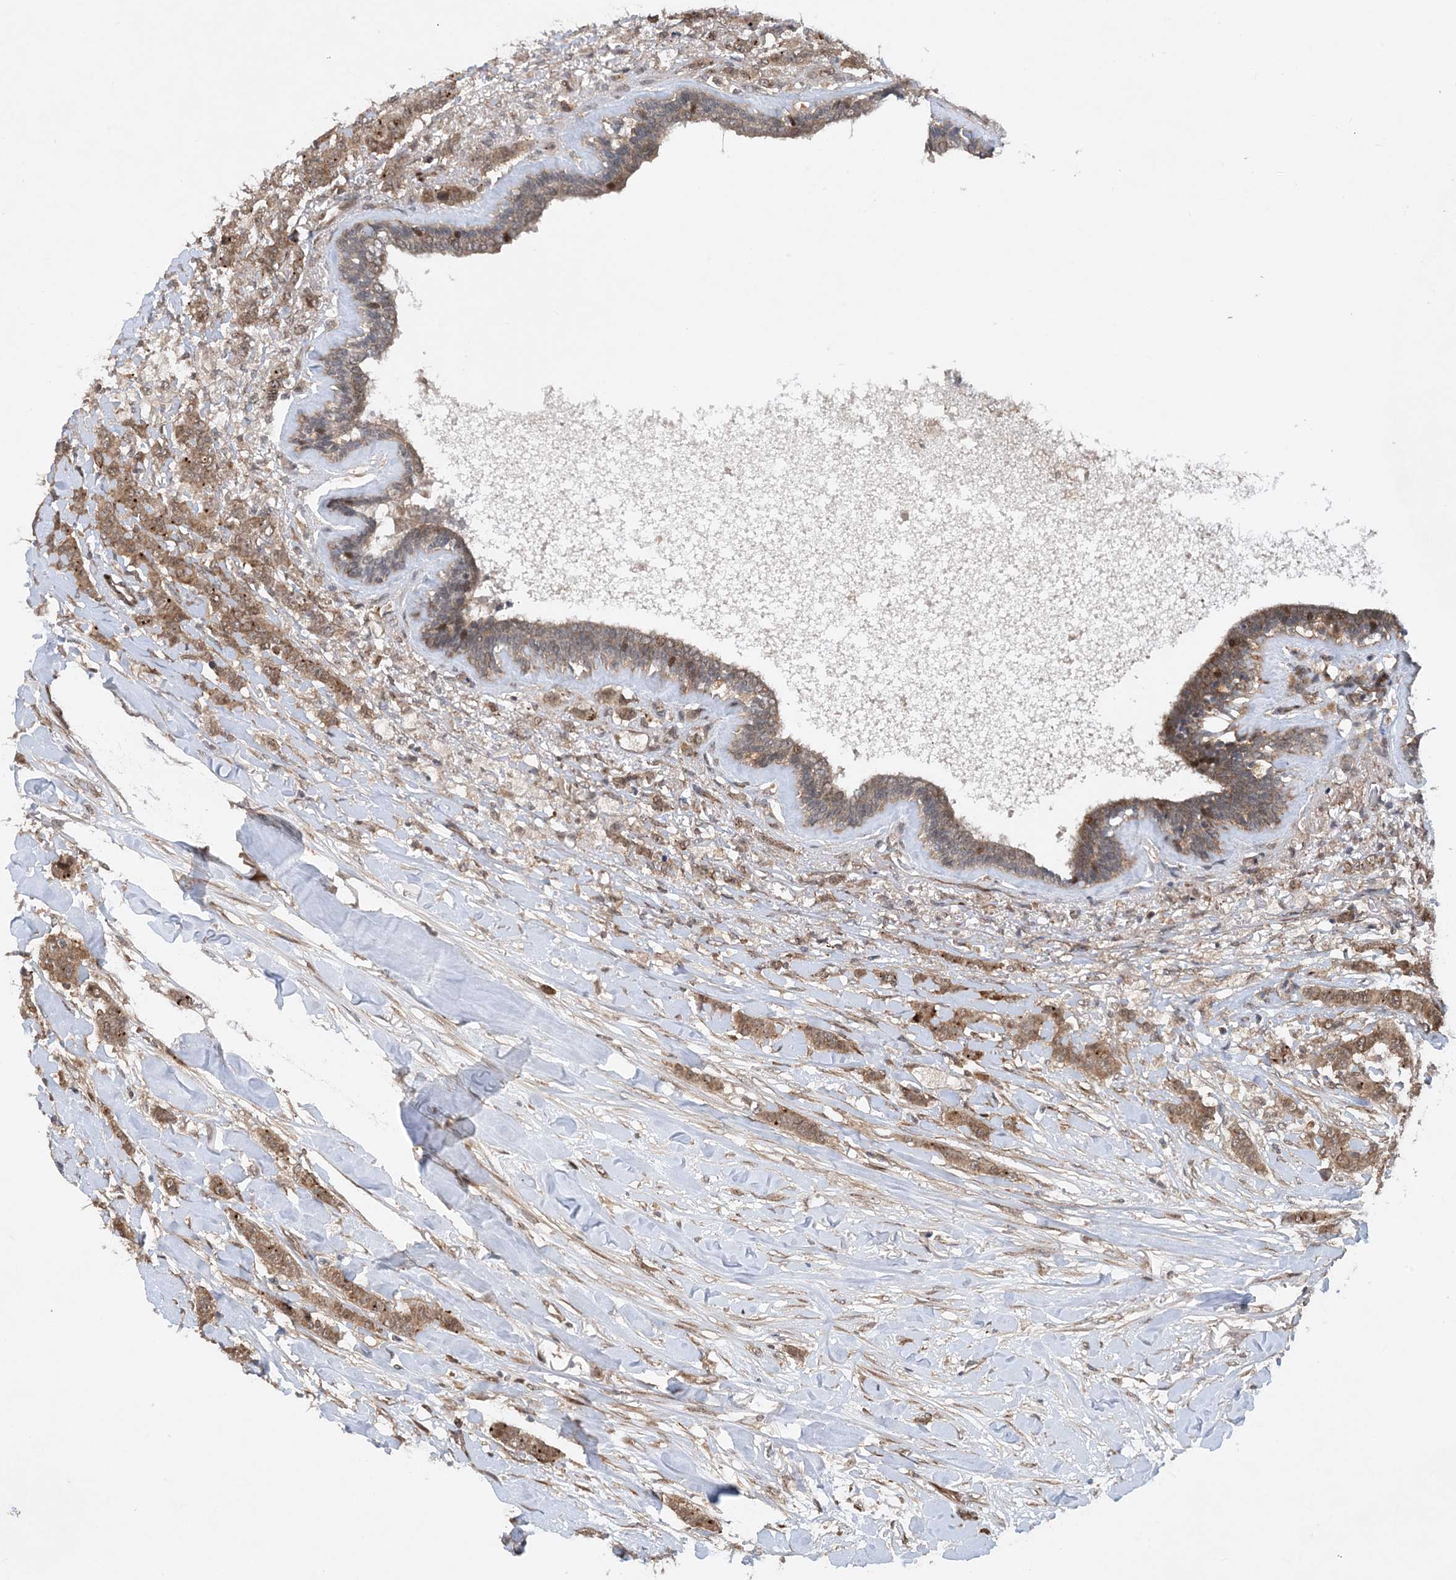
{"staining": {"intensity": "moderate", "quantity": ">75%", "location": "cytoplasmic/membranous"}, "tissue": "breast cancer", "cell_type": "Tumor cells", "image_type": "cancer", "snomed": [{"axis": "morphology", "description": "Duct carcinoma"}, {"axis": "topography", "description": "Breast"}], "caption": "Immunohistochemistry staining of breast cancer (invasive ductal carcinoma), which demonstrates medium levels of moderate cytoplasmic/membranous positivity in approximately >75% of tumor cells indicating moderate cytoplasmic/membranous protein expression. The staining was performed using DAB (3,3'-diaminobenzidine) (brown) for protein detection and nuclei were counterstained in hematoxylin (blue).", "gene": "HEMK1", "patient": {"sex": "female", "age": 40}}